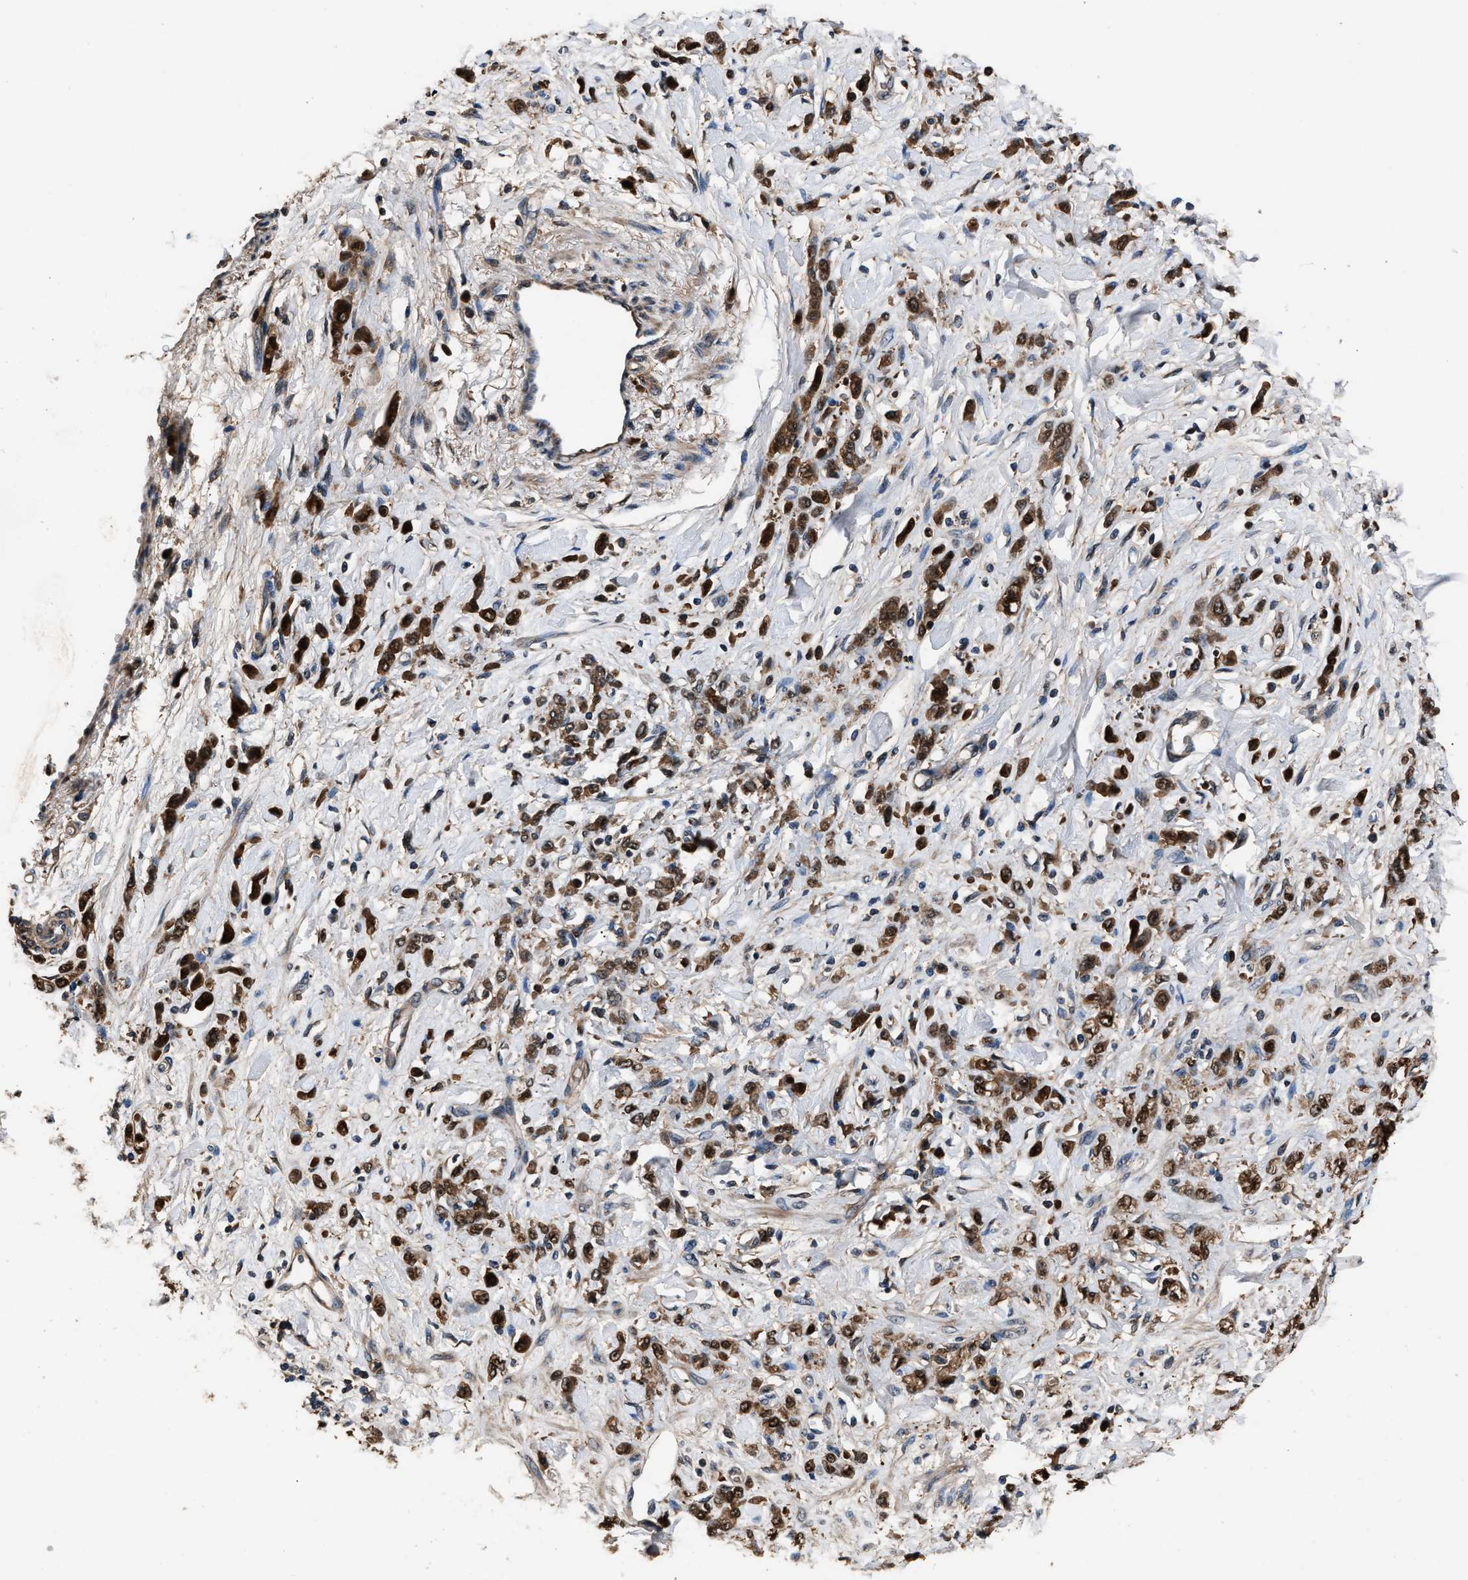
{"staining": {"intensity": "strong", "quantity": ">75%", "location": "cytoplasmic/membranous"}, "tissue": "stomach cancer", "cell_type": "Tumor cells", "image_type": "cancer", "snomed": [{"axis": "morphology", "description": "Normal tissue, NOS"}, {"axis": "morphology", "description": "Adenocarcinoma, NOS"}, {"axis": "topography", "description": "Stomach"}], "caption": "Immunohistochemical staining of adenocarcinoma (stomach) reveals high levels of strong cytoplasmic/membranous expression in approximately >75% of tumor cells.", "gene": "GSTP1", "patient": {"sex": "male", "age": 82}}